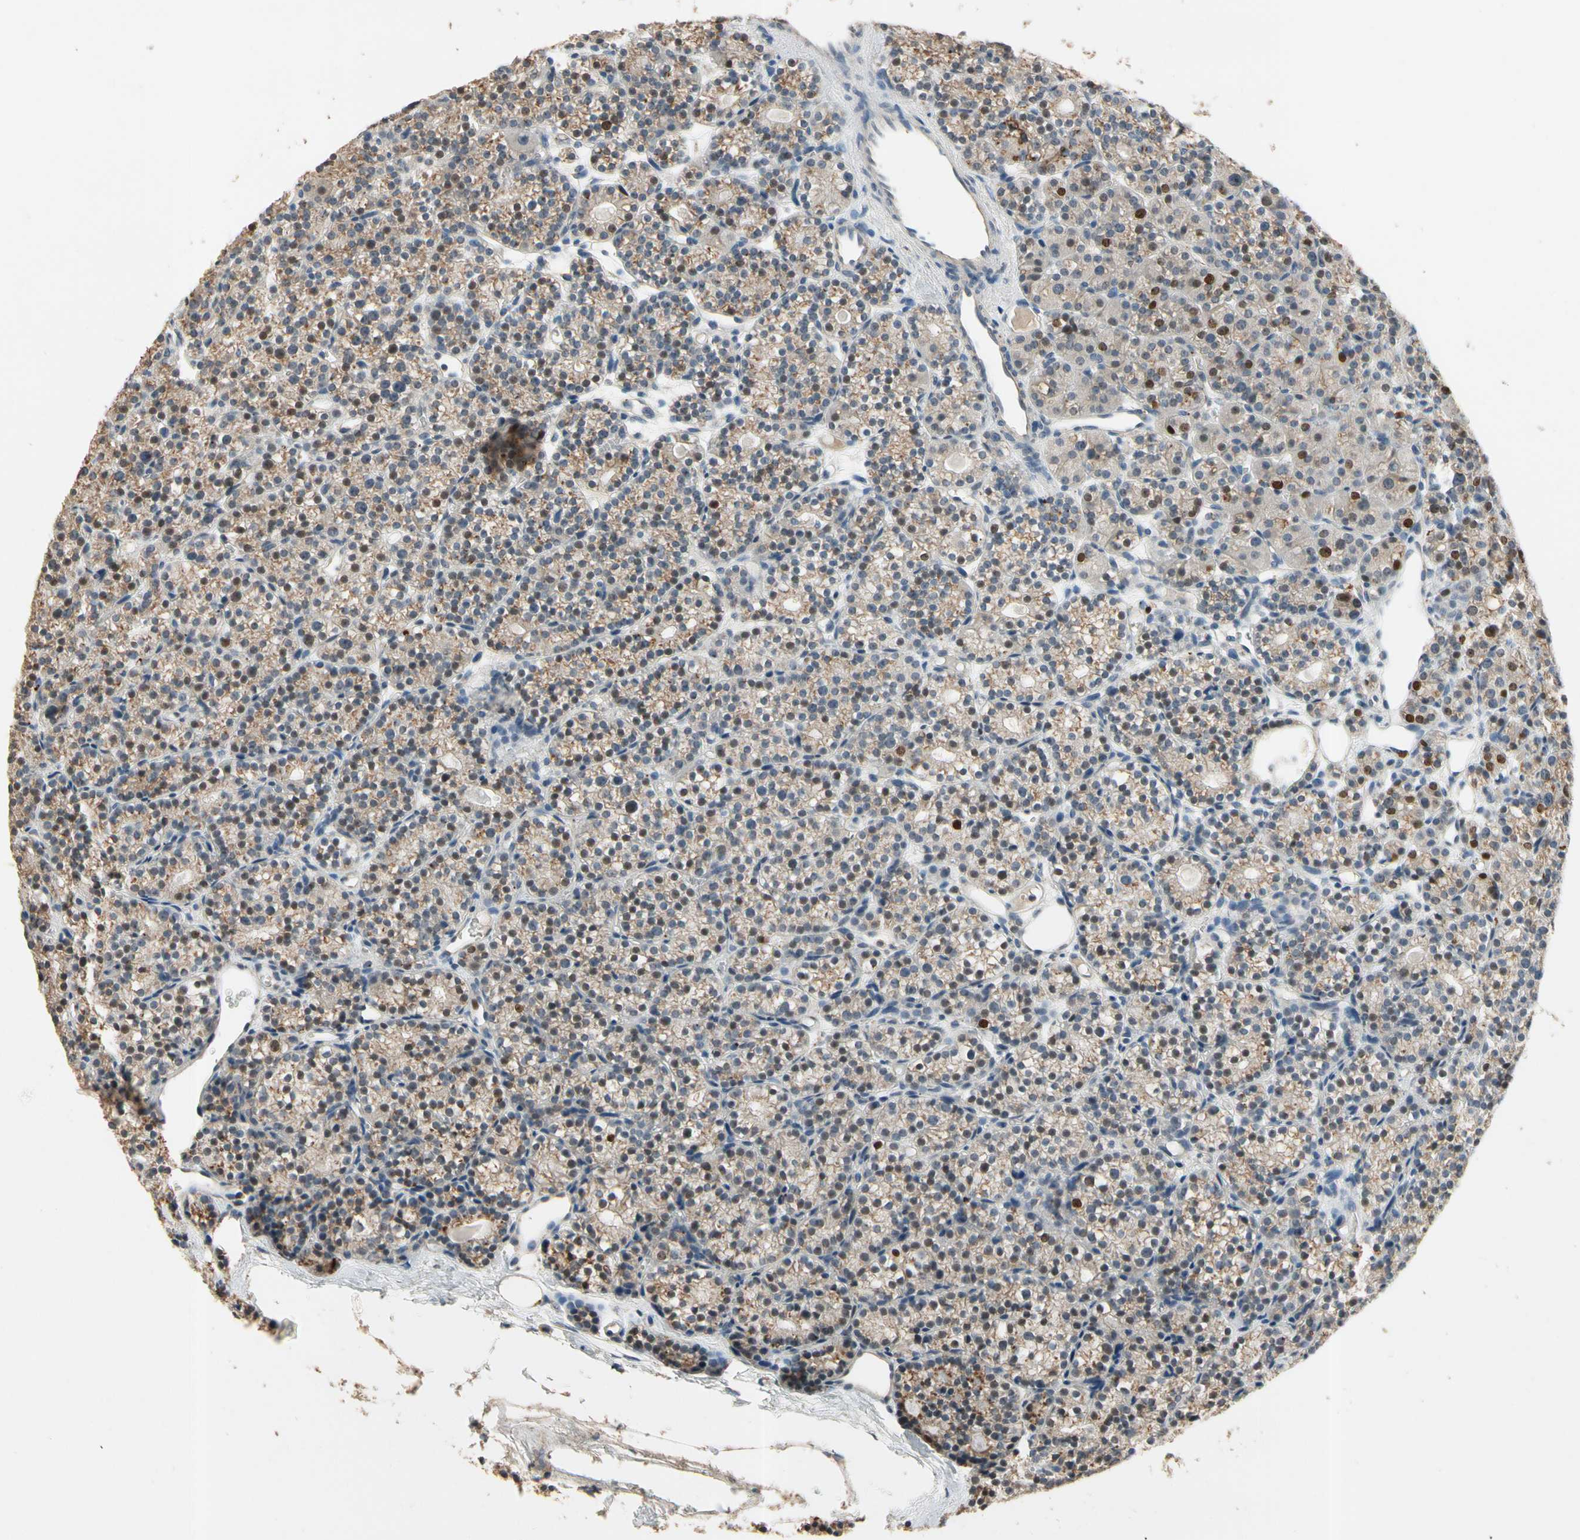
{"staining": {"intensity": "moderate", "quantity": "<25%", "location": "cytoplasmic/membranous,nuclear"}, "tissue": "parathyroid gland", "cell_type": "Glandular cells", "image_type": "normal", "snomed": [{"axis": "morphology", "description": "Normal tissue, NOS"}, {"axis": "topography", "description": "Parathyroid gland"}], "caption": "DAB immunohistochemical staining of normal parathyroid gland shows moderate cytoplasmic/membranous,nuclear protein expression in approximately <25% of glandular cells. The protein of interest is shown in brown color, while the nuclei are stained blue.", "gene": "ZKSCAN3", "patient": {"sex": "female", "age": 64}}